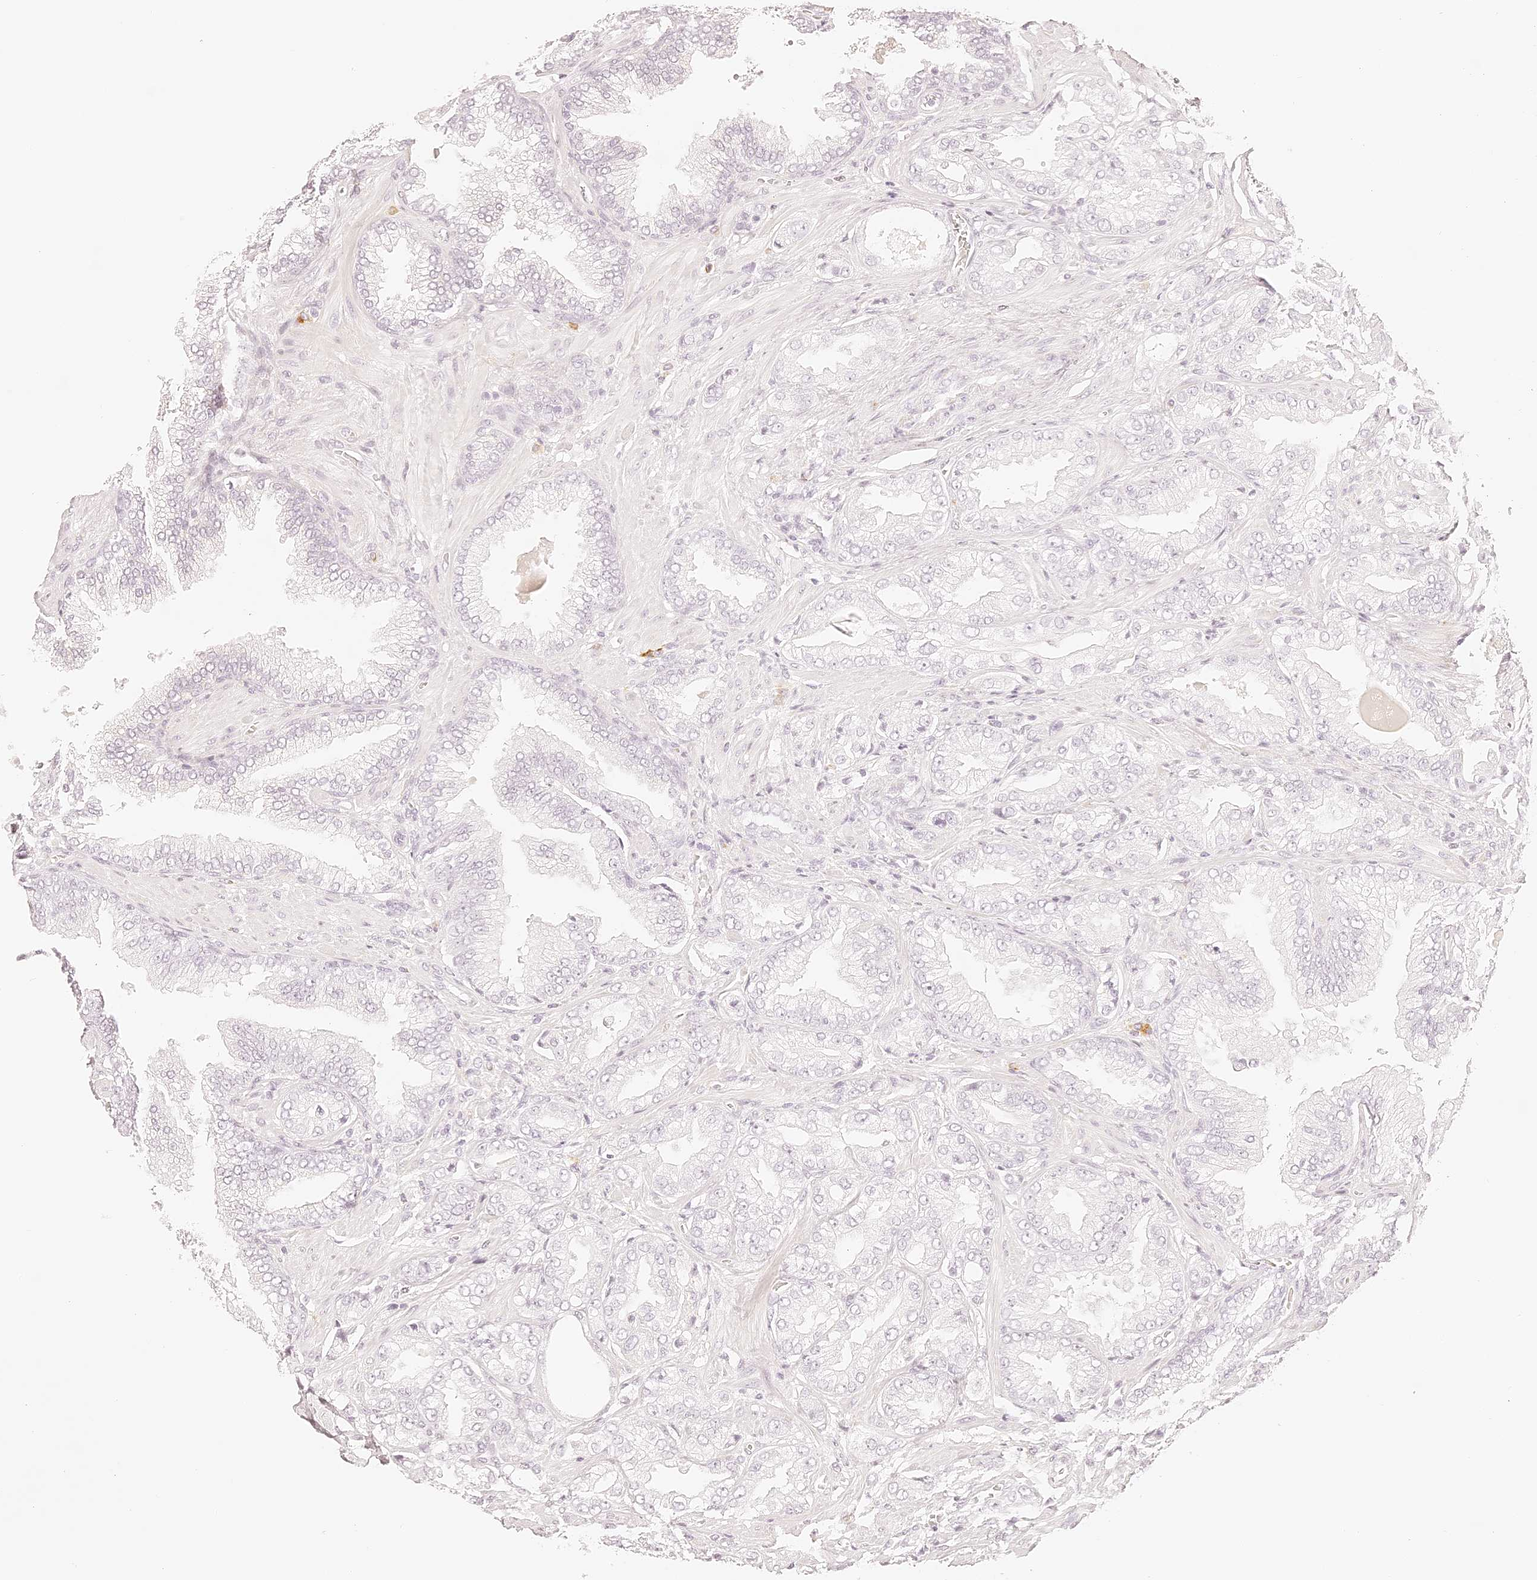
{"staining": {"intensity": "negative", "quantity": "none", "location": "none"}, "tissue": "prostate cancer", "cell_type": "Tumor cells", "image_type": "cancer", "snomed": [{"axis": "morphology", "description": "Adenocarcinoma, Low grade"}, {"axis": "topography", "description": "Prostate"}], "caption": "IHC image of neoplastic tissue: human prostate cancer (low-grade adenocarcinoma) stained with DAB demonstrates no significant protein expression in tumor cells.", "gene": "TRIM45", "patient": {"sex": "male", "age": 62}}